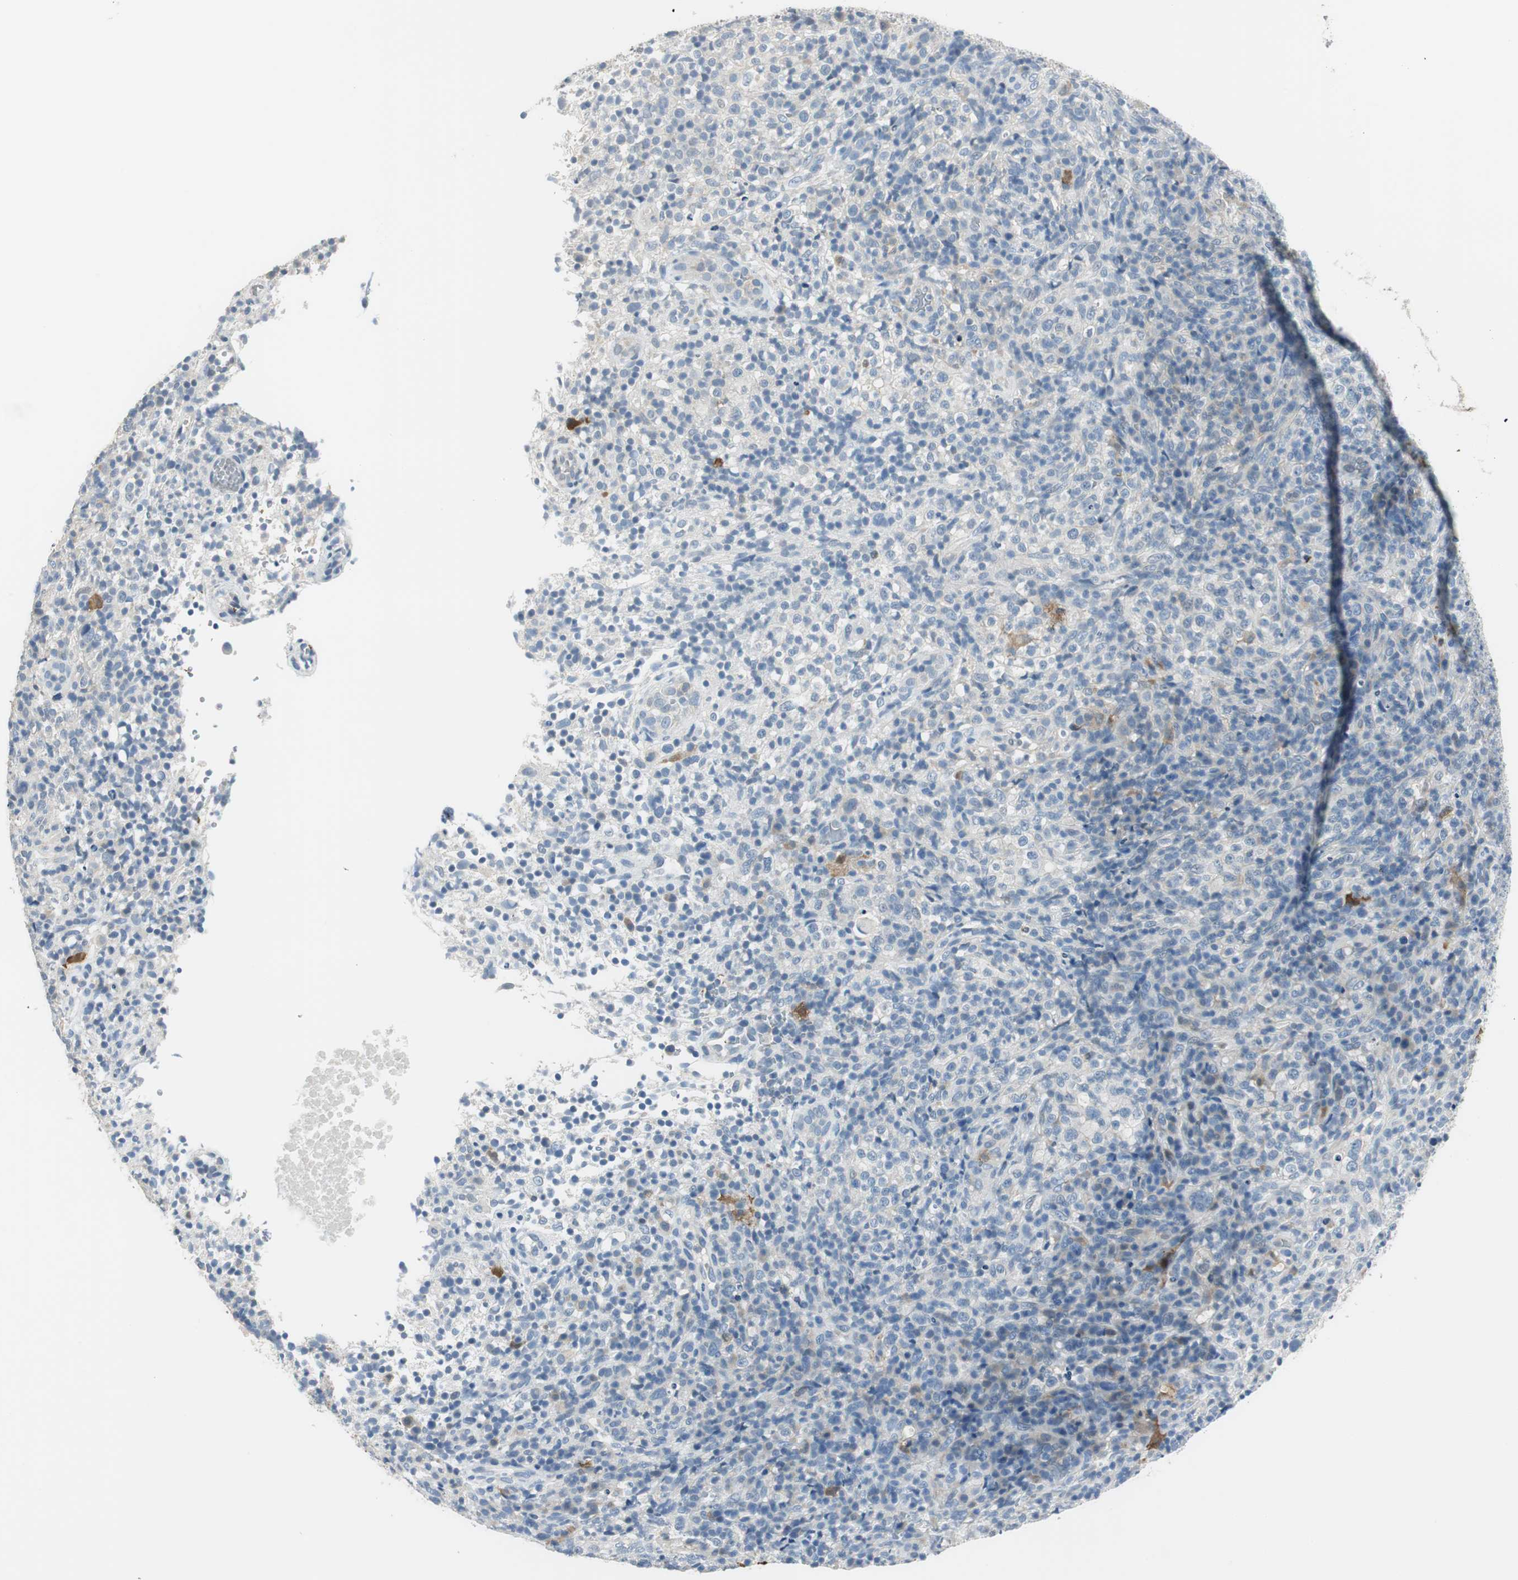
{"staining": {"intensity": "negative", "quantity": "none", "location": "none"}, "tissue": "lymphoma", "cell_type": "Tumor cells", "image_type": "cancer", "snomed": [{"axis": "morphology", "description": "Malignant lymphoma, non-Hodgkin's type, High grade"}, {"axis": "topography", "description": "Lymph node"}], "caption": "There is no significant expression in tumor cells of high-grade malignant lymphoma, non-Hodgkin's type. Brightfield microscopy of immunohistochemistry (IHC) stained with DAB (brown) and hematoxylin (blue), captured at high magnification.", "gene": "MSTO1", "patient": {"sex": "female", "age": 76}}